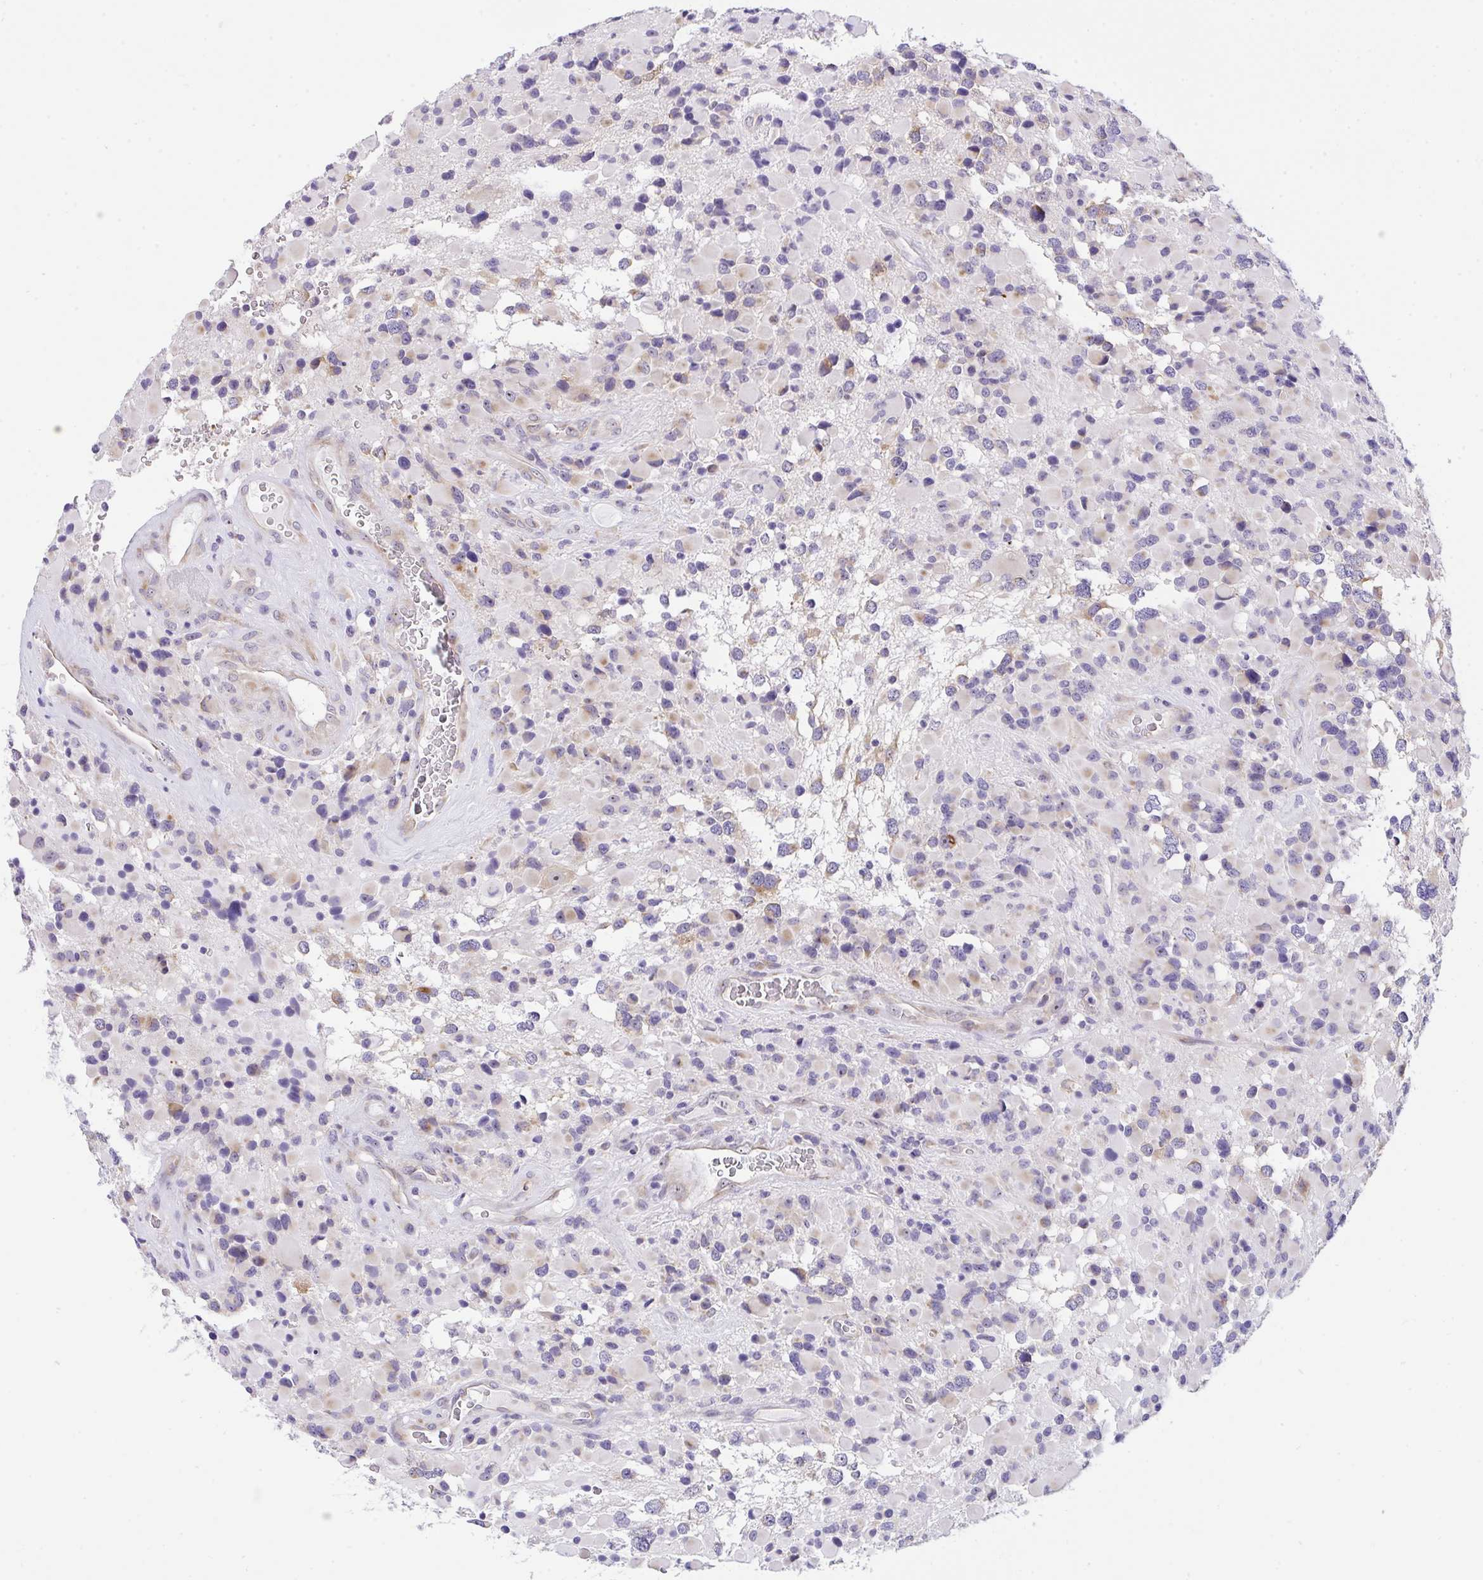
{"staining": {"intensity": "weak", "quantity": "25%-75%", "location": "cytoplasmic/membranous"}, "tissue": "glioma", "cell_type": "Tumor cells", "image_type": "cancer", "snomed": [{"axis": "morphology", "description": "Glioma, malignant, High grade"}, {"axis": "topography", "description": "Brain"}], "caption": "Immunohistochemical staining of human glioma reveals low levels of weak cytoplasmic/membranous staining in approximately 25%-75% of tumor cells. Nuclei are stained in blue.", "gene": "VGLL3", "patient": {"sex": "female", "age": 40}}